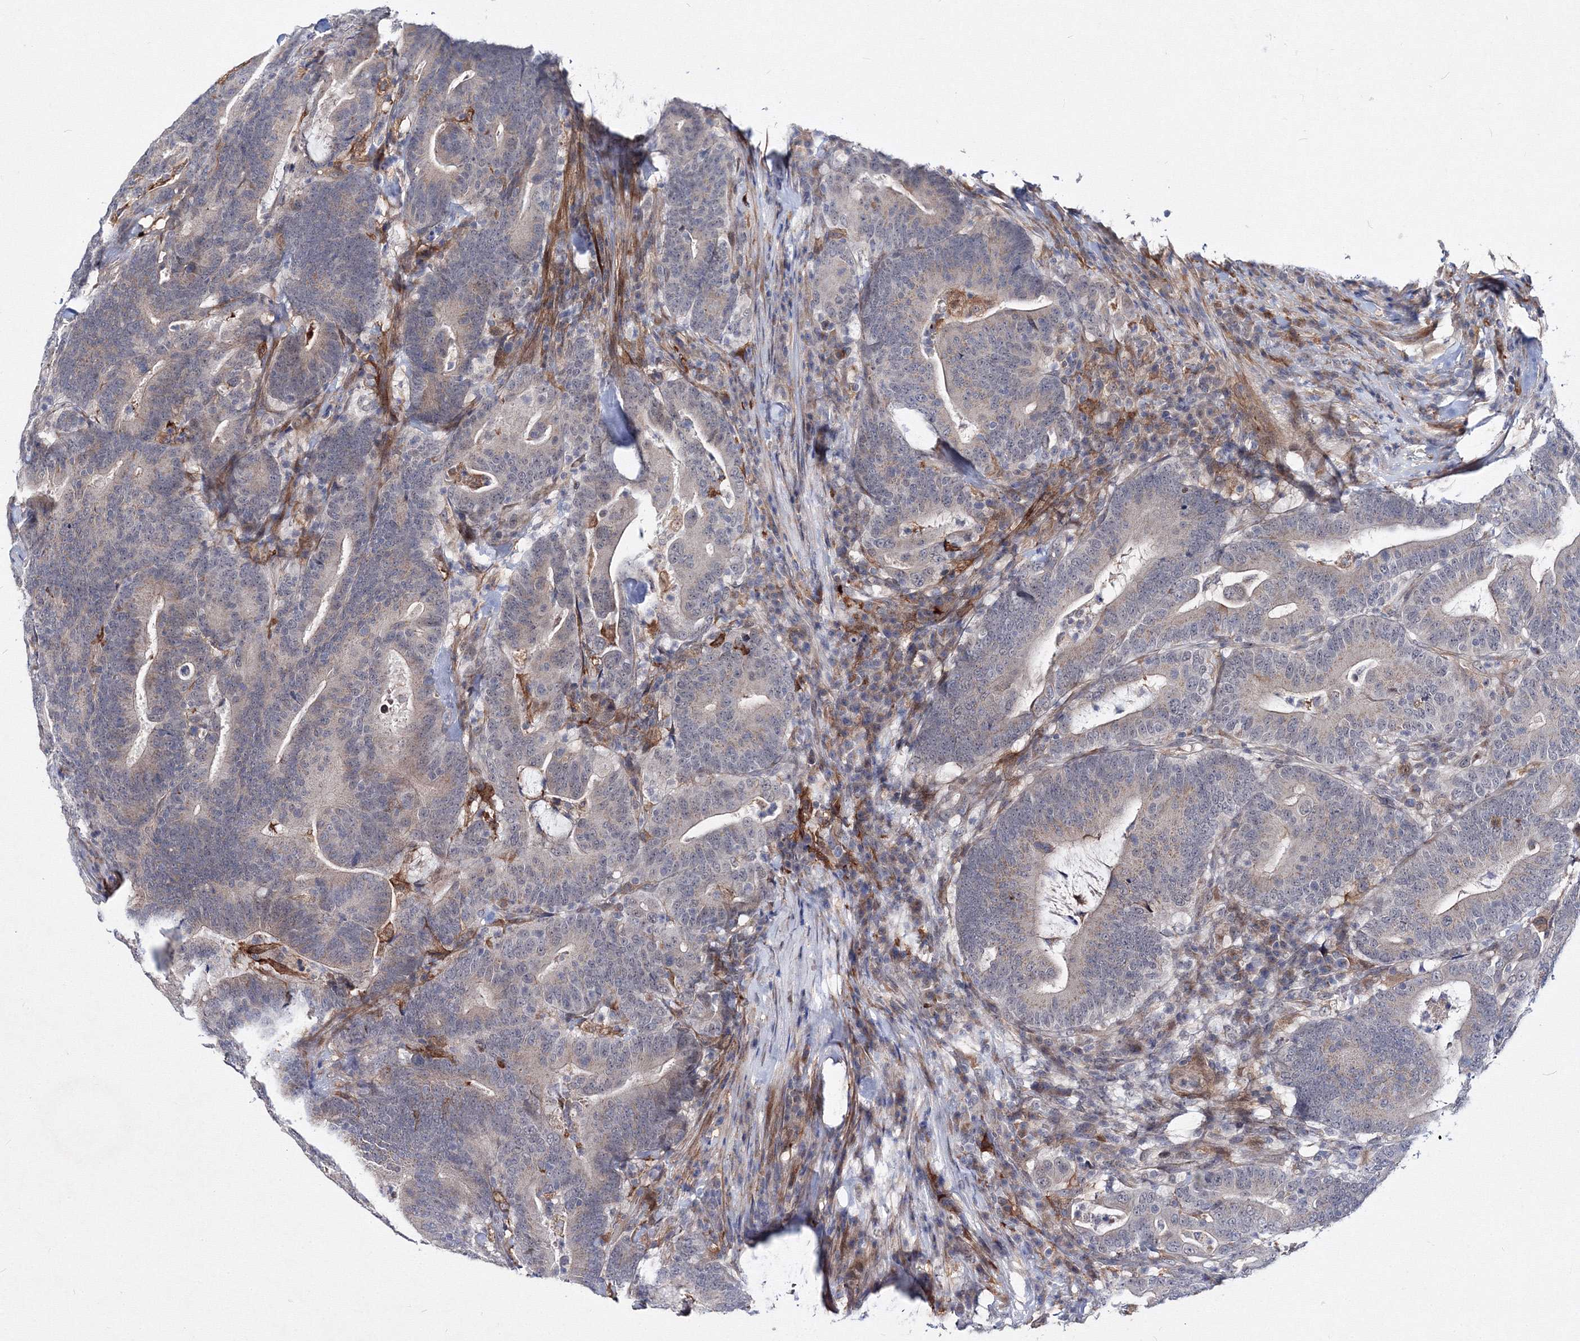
{"staining": {"intensity": "weak", "quantity": "<25%", "location": "cytoplasmic/membranous"}, "tissue": "colorectal cancer", "cell_type": "Tumor cells", "image_type": "cancer", "snomed": [{"axis": "morphology", "description": "Adenocarcinoma, NOS"}, {"axis": "topography", "description": "Colon"}], "caption": "Colorectal cancer stained for a protein using immunohistochemistry (IHC) reveals no expression tumor cells.", "gene": "C11orf52", "patient": {"sex": "female", "age": 66}}